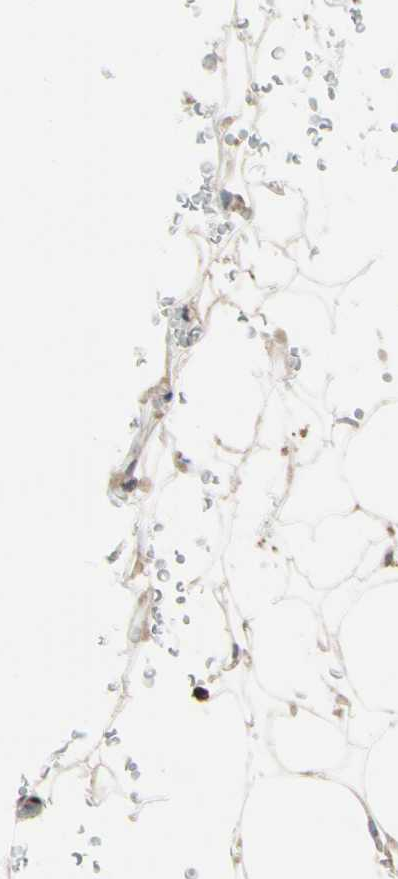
{"staining": {"intensity": "moderate", "quantity": "25%-75%", "location": "cytoplasmic/membranous"}, "tissue": "adipose tissue", "cell_type": "Adipocytes", "image_type": "normal", "snomed": [{"axis": "morphology", "description": "Normal tissue, NOS"}, {"axis": "topography", "description": "Peripheral nerve tissue"}], "caption": "Adipocytes exhibit medium levels of moderate cytoplasmic/membranous staining in approximately 25%-75% of cells in normal adipose tissue. The protein of interest is stained brown, and the nuclei are stained in blue (DAB IHC with brightfield microscopy, high magnification).", "gene": "NFATC2", "patient": {"sex": "male", "age": 70}}